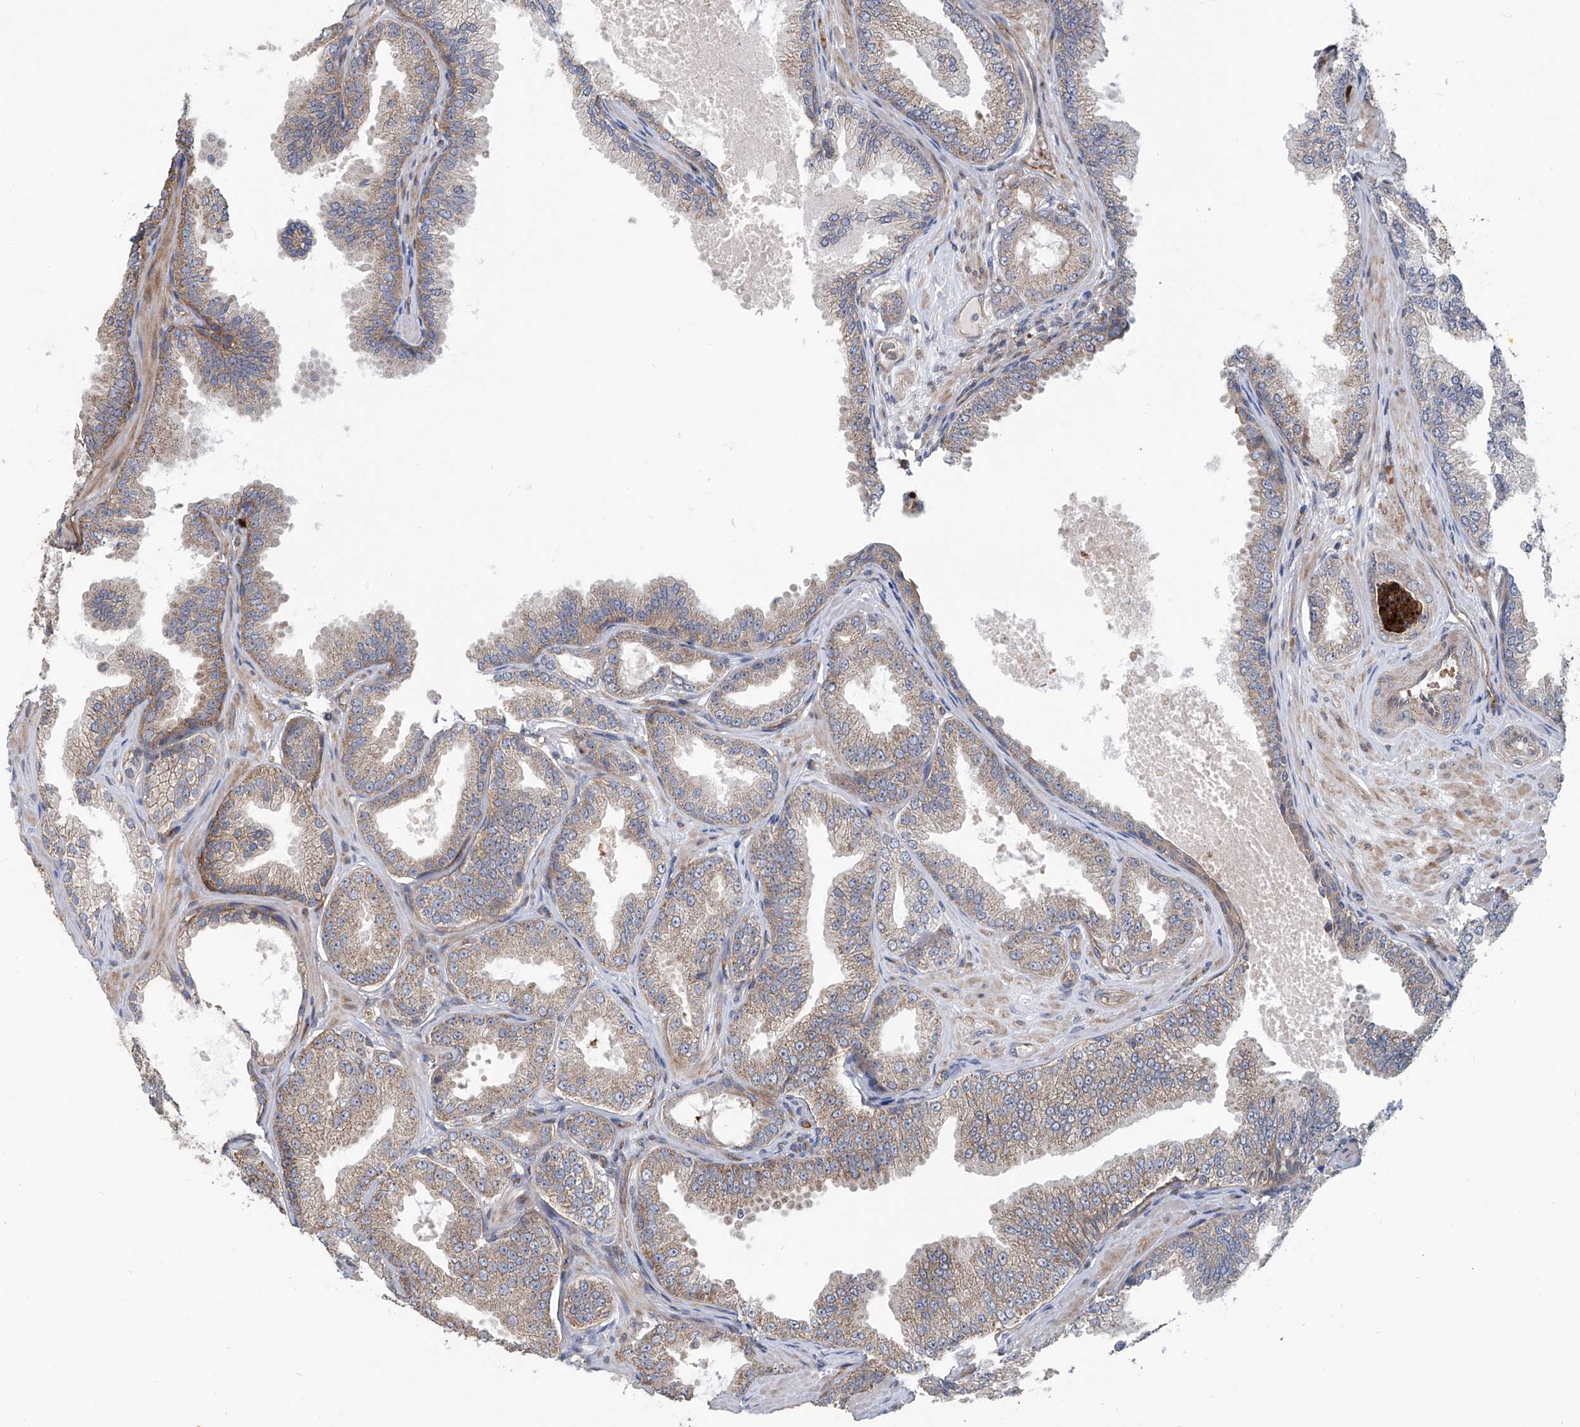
{"staining": {"intensity": "weak", "quantity": "25%-75%", "location": "cytoplasmic/membranous"}, "tissue": "prostate cancer", "cell_type": "Tumor cells", "image_type": "cancer", "snomed": [{"axis": "morphology", "description": "Adenocarcinoma, Low grade"}, {"axis": "topography", "description": "Prostate"}], "caption": "Immunohistochemical staining of prostate cancer shows low levels of weak cytoplasmic/membranous protein expression in approximately 25%-75% of tumor cells.", "gene": "EIF2D", "patient": {"sex": "male", "age": 63}}